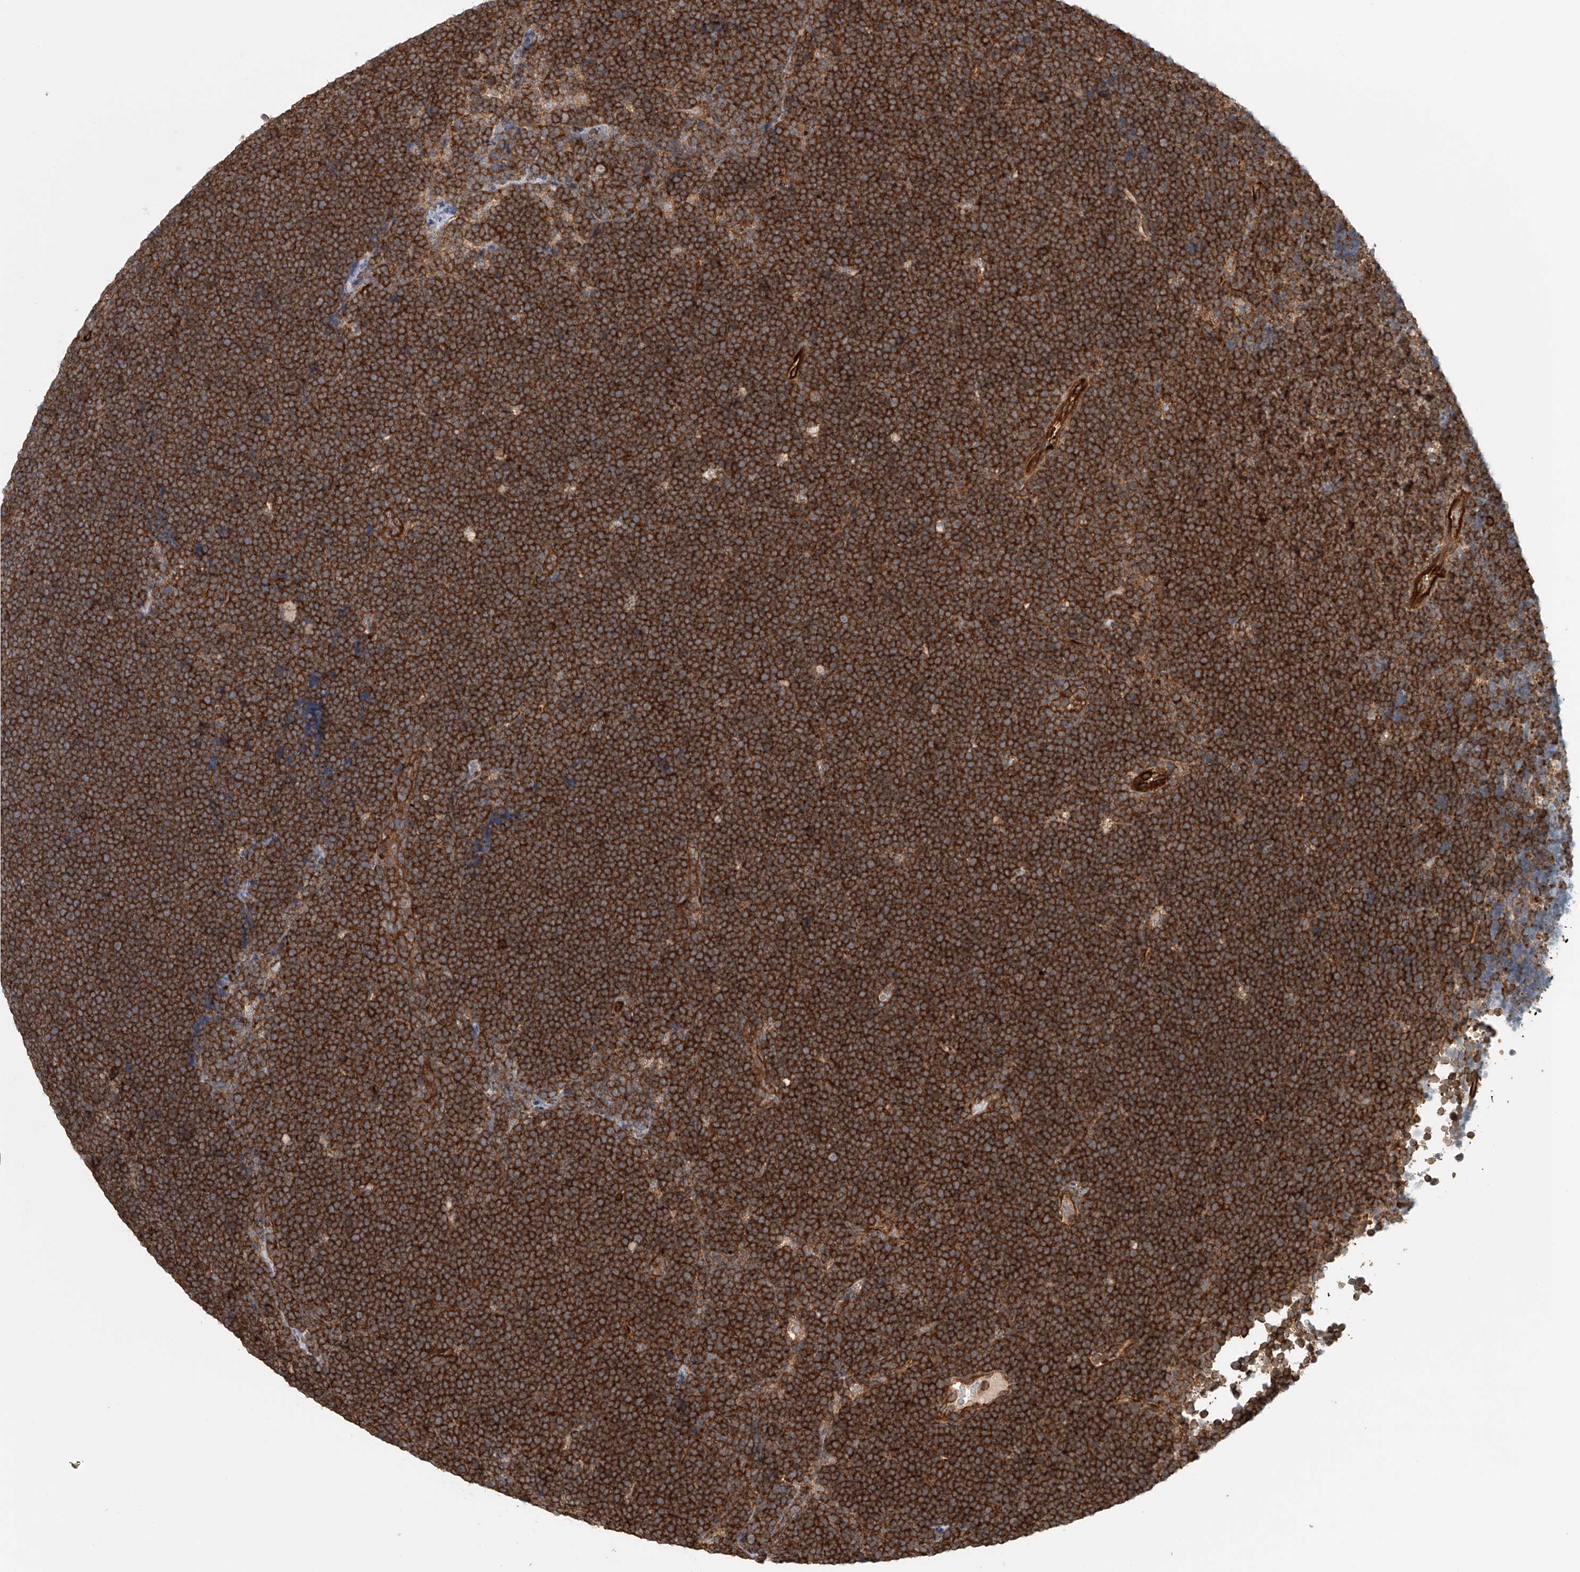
{"staining": {"intensity": "strong", "quantity": ">75%", "location": "cytoplasmic/membranous"}, "tissue": "lymphoma", "cell_type": "Tumor cells", "image_type": "cancer", "snomed": [{"axis": "morphology", "description": "Malignant lymphoma, non-Hodgkin's type, High grade"}, {"axis": "topography", "description": "Lymph node"}], "caption": "Protein analysis of lymphoma tissue displays strong cytoplasmic/membranous expression in about >75% of tumor cells.", "gene": "FRYL", "patient": {"sex": "male", "age": 13}}